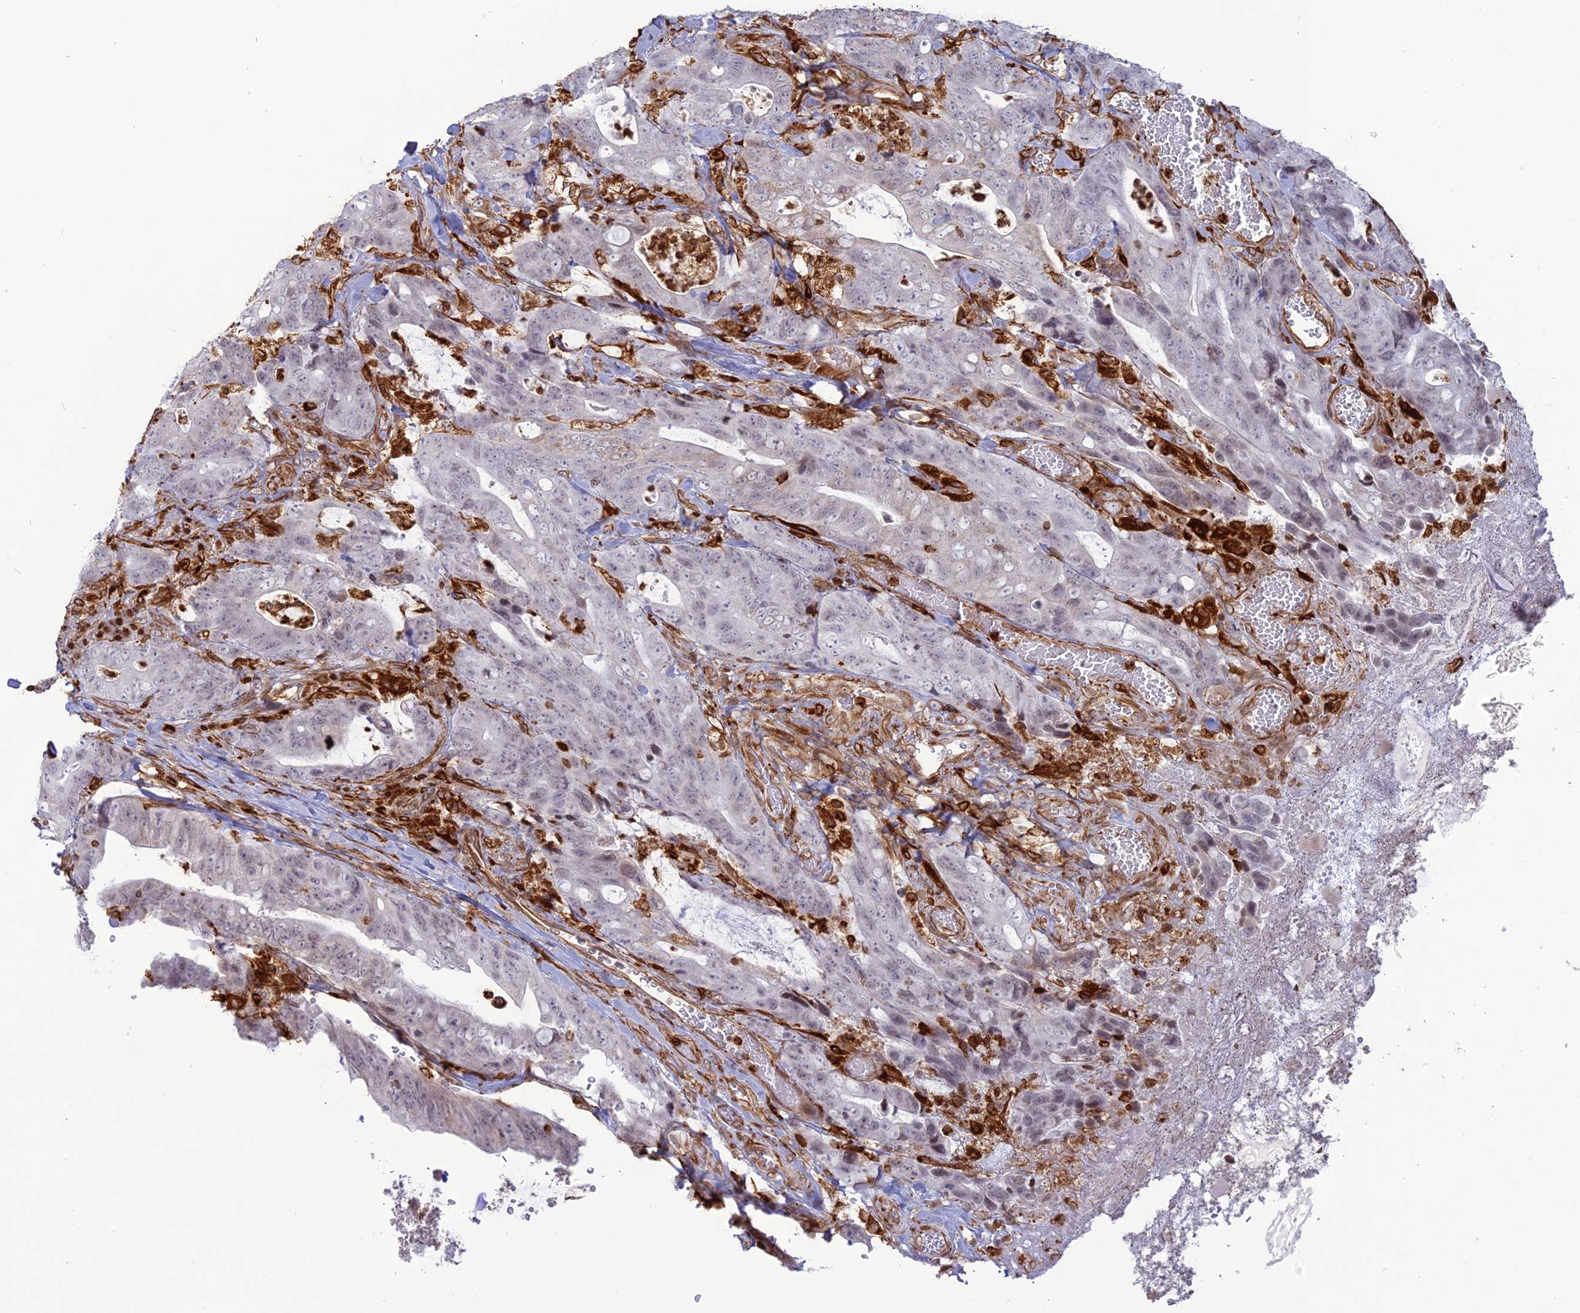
{"staining": {"intensity": "negative", "quantity": "none", "location": "none"}, "tissue": "colorectal cancer", "cell_type": "Tumor cells", "image_type": "cancer", "snomed": [{"axis": "morphology", "description": "Adenocarcinoma, NOS"}, {"axis": "topography", "description": "Colon"}], "caption": "DAB (3,3'-diaminobenzidine) immunohistochemical staining of adenocarcinoma (colorectal) demonstrates no significant staining in tumor cells.", "gene": "APOBR", "patient": {"sex": "female", "age": 82}}